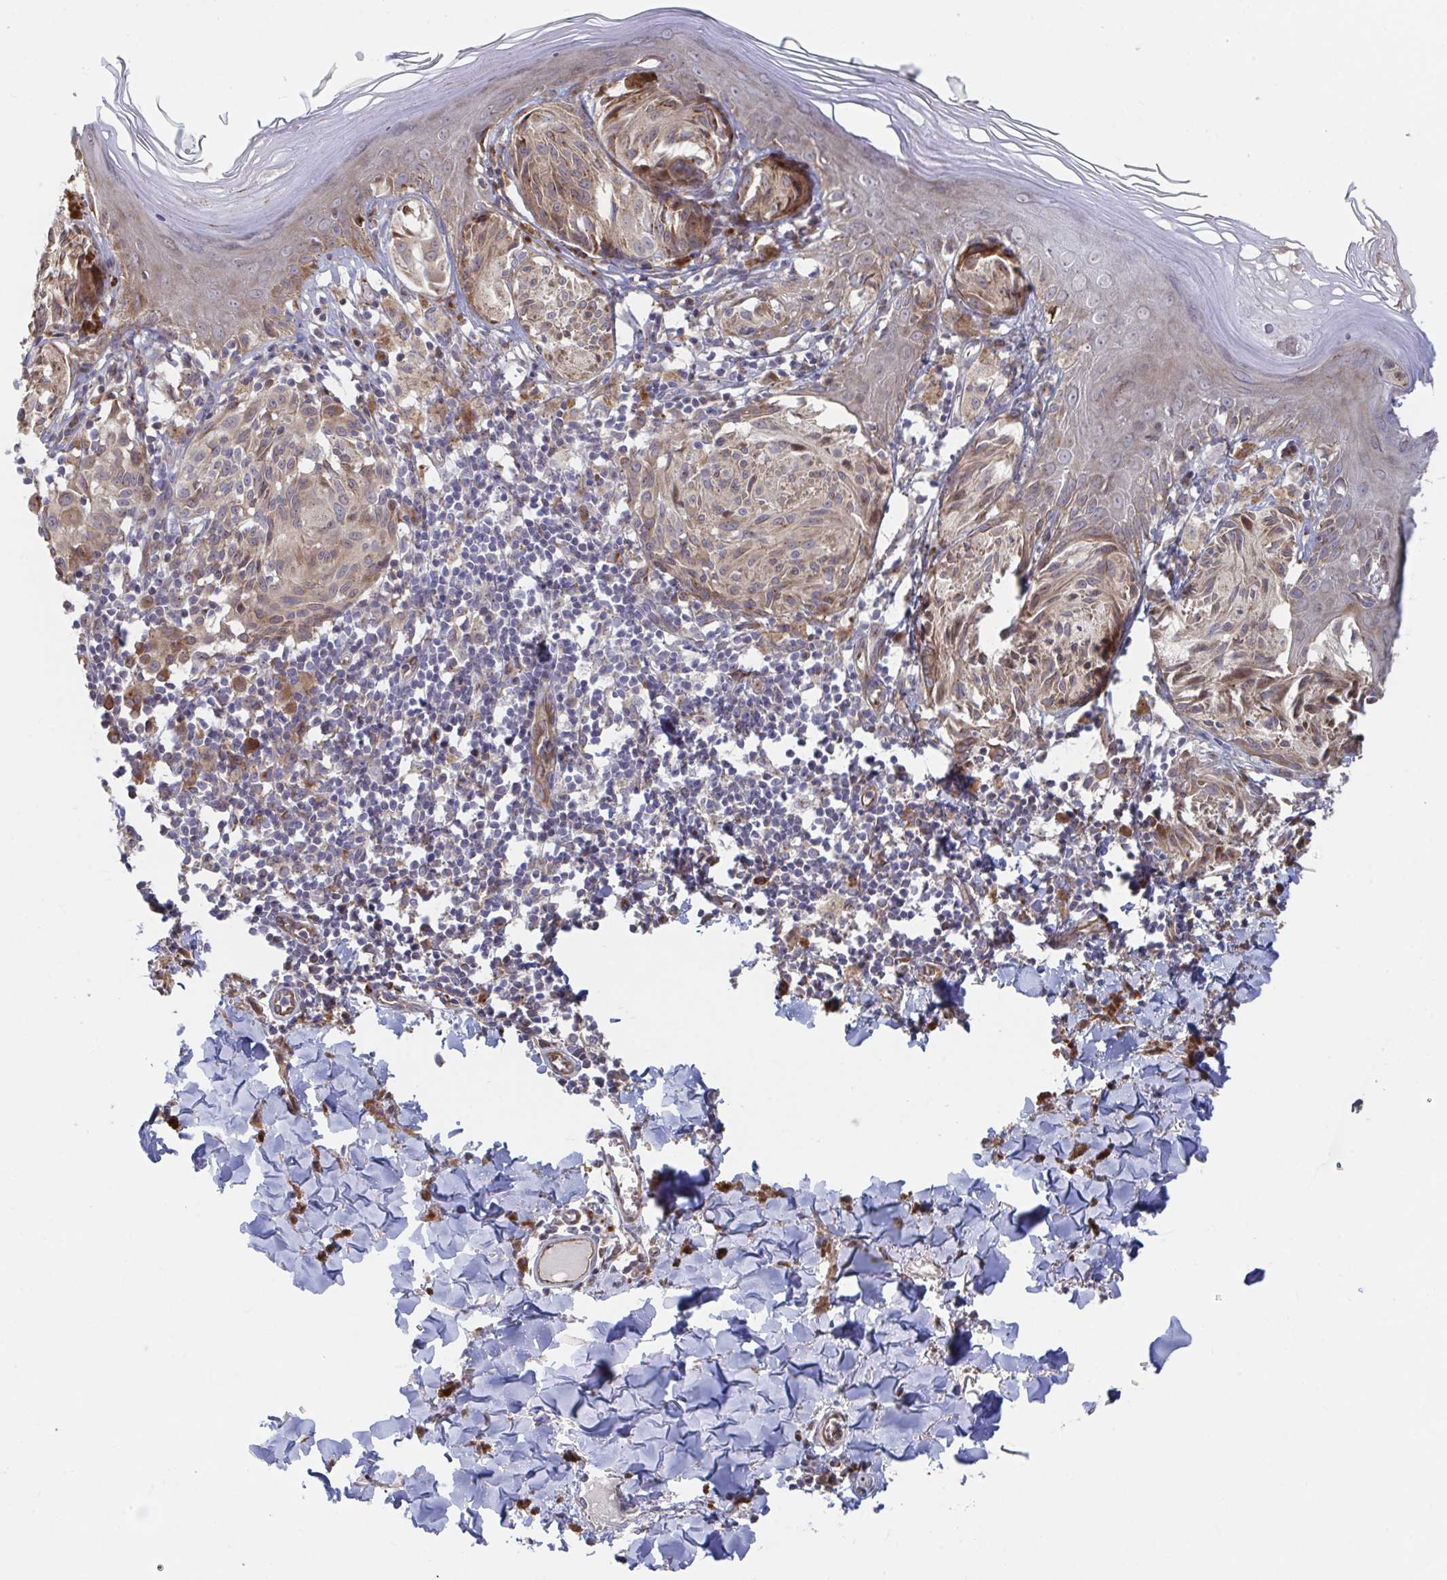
{"staining": {"intensity": "moderate", "quantity": ">75%", "location": "cytoplasmic/membranous"}, "tissue": "melanoma", "cell_type": "Tumor cells", "image_type": "cancer", "snomed": [{"axis": "morphology", "description": "Malignant melanoma, NOS"}, {"axis": "topography", "description": "Skin"}], "caption": "Melanoma stained with a protein marker exhibits moderate staining in tumor cells.", "gene": "FJX1", "patient": {"sex": "female", "age": 38}}